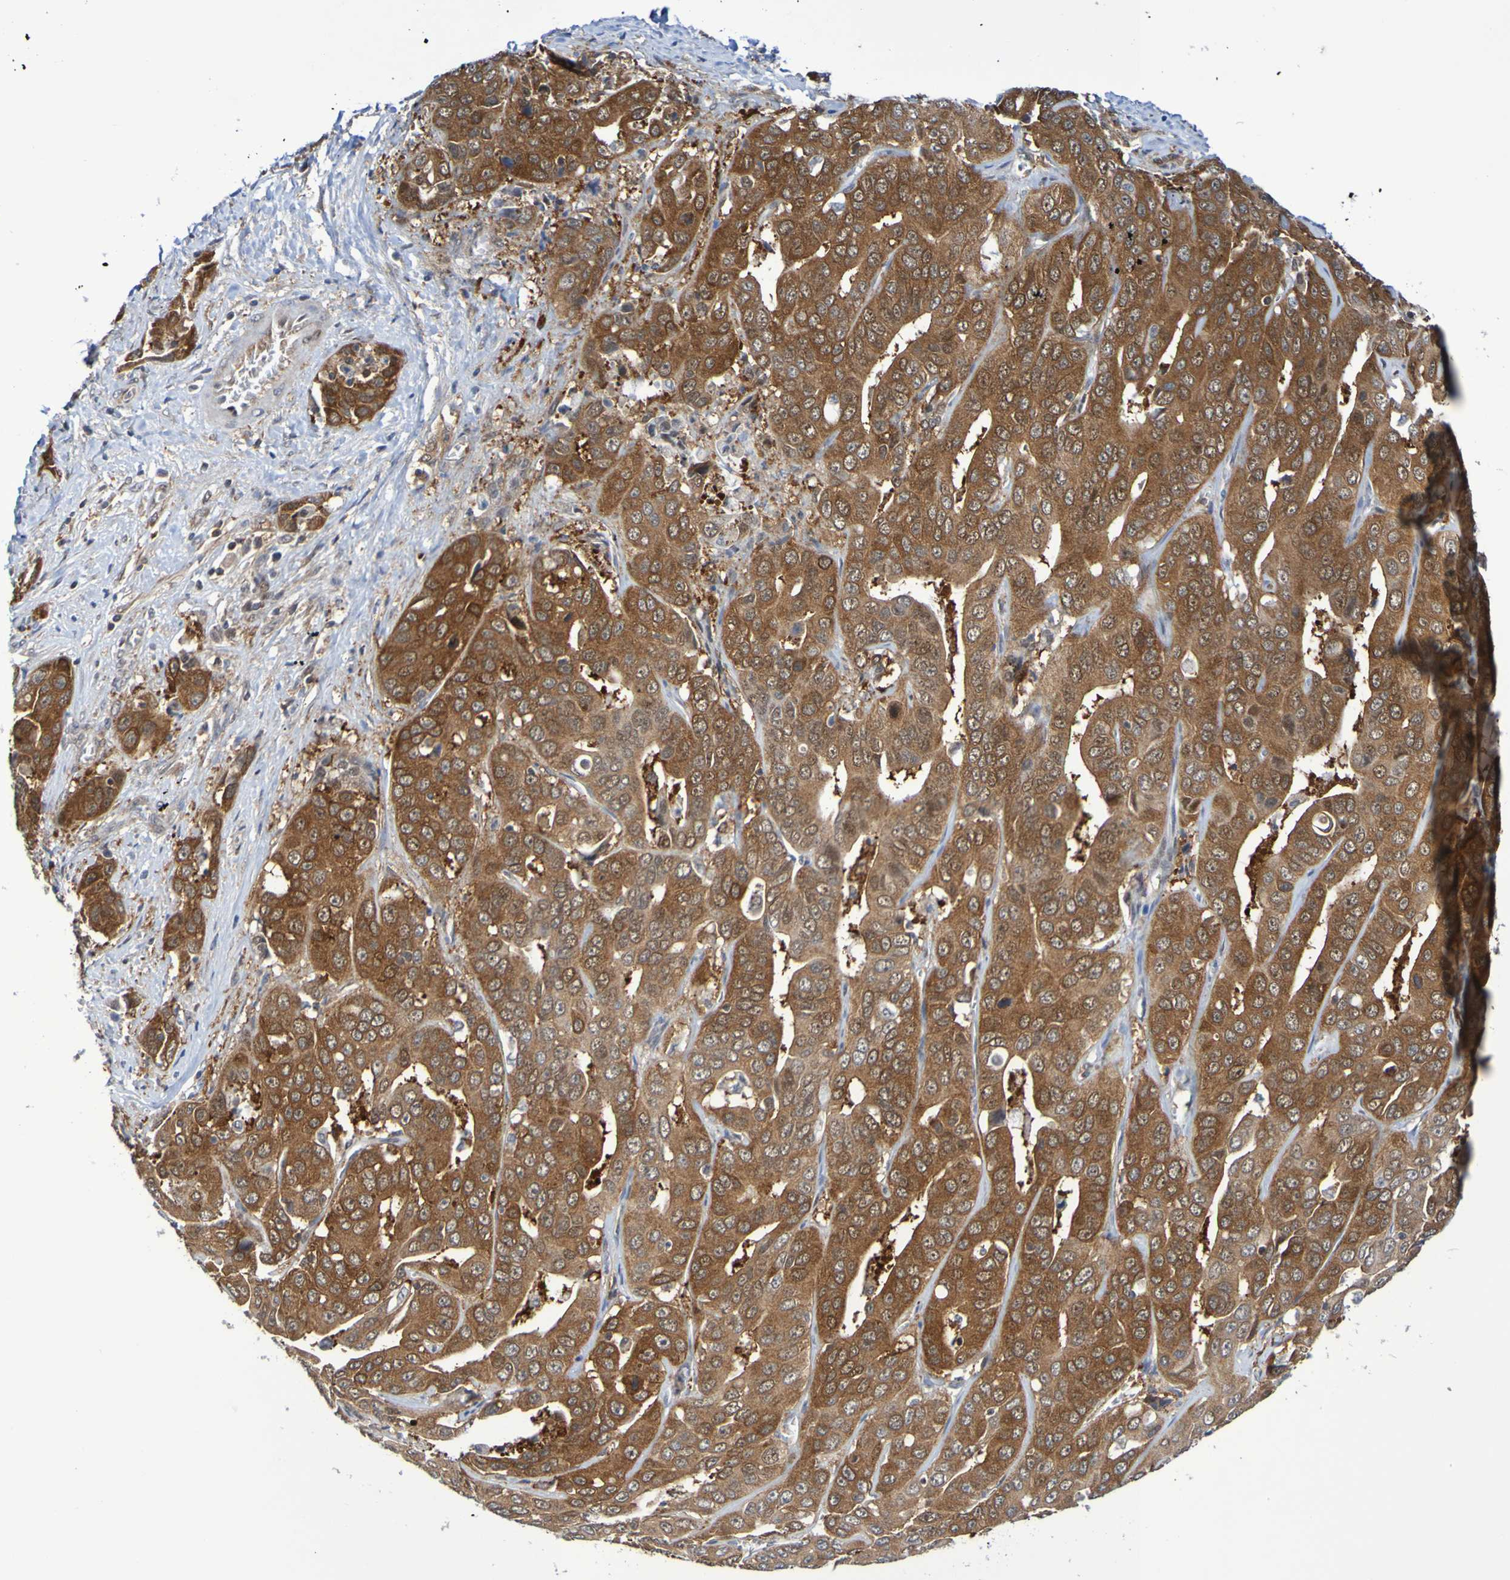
{"staining": {"intensity": "strong", "quantity": ">75%", "location": "cytoplasmic/membranous"}, "tissue": "liver cancer", "cell_type": "Tumor cells", "image_type": "cancer", "snomed": [{"axis": "morphology", "description": "Cholangiocarcinoma"}, {"axis": "topography", "description": "Liver"}], "caption": "Liver cancer stained with IHC exhibits strong cytoplasmic/membranous staining in about >75% of tumor cells.", "gene": "ATIC", "patient": {"sex": "female", "age": 52}}